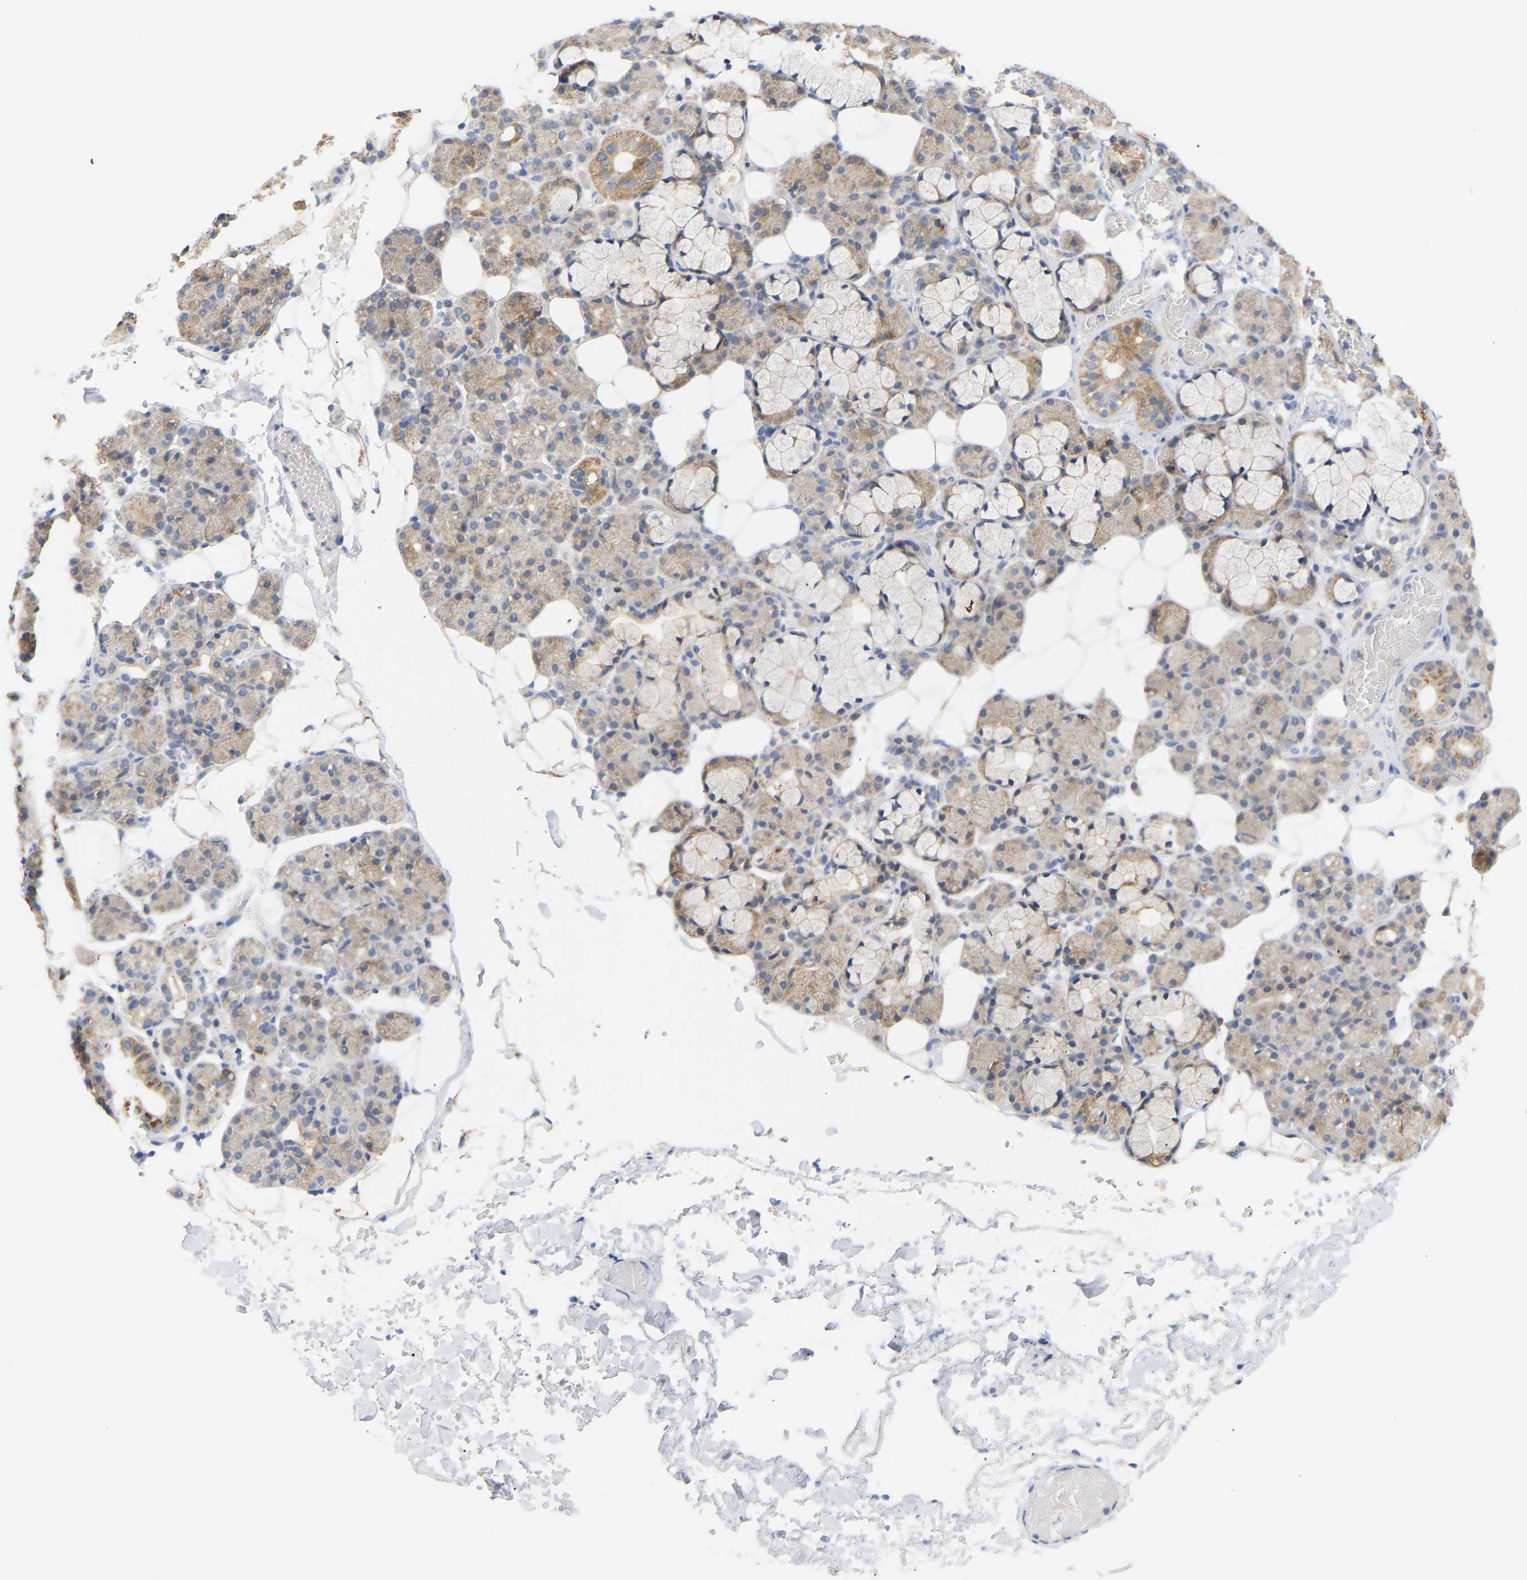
{"staining": {"intensity": "moderate", "quantity": "<25%", "location": "cytoplasmic/membranous"}, "tissue": "salivary gland", "cell_type": "Glandular cells", "image_type": "normal", "snomed": [{"axis": "morphology", "description": "Normal tissue, NOS"}, {"axis": "topography", "description": "Salivary gland"}], "caption": "Glandular cells reveal low levels of moderate cytoplasmic/membranous expression in approximately <25% of cells in unremarkable human salivary gland. (Stains: DAB (3,3'-diaminobenzidine) in brown, nuclei in blue, Microscopy: brightfield microscopy at high magnification).", "gene": "TPMT", "patient": {"sex": "male", "age": 63}}